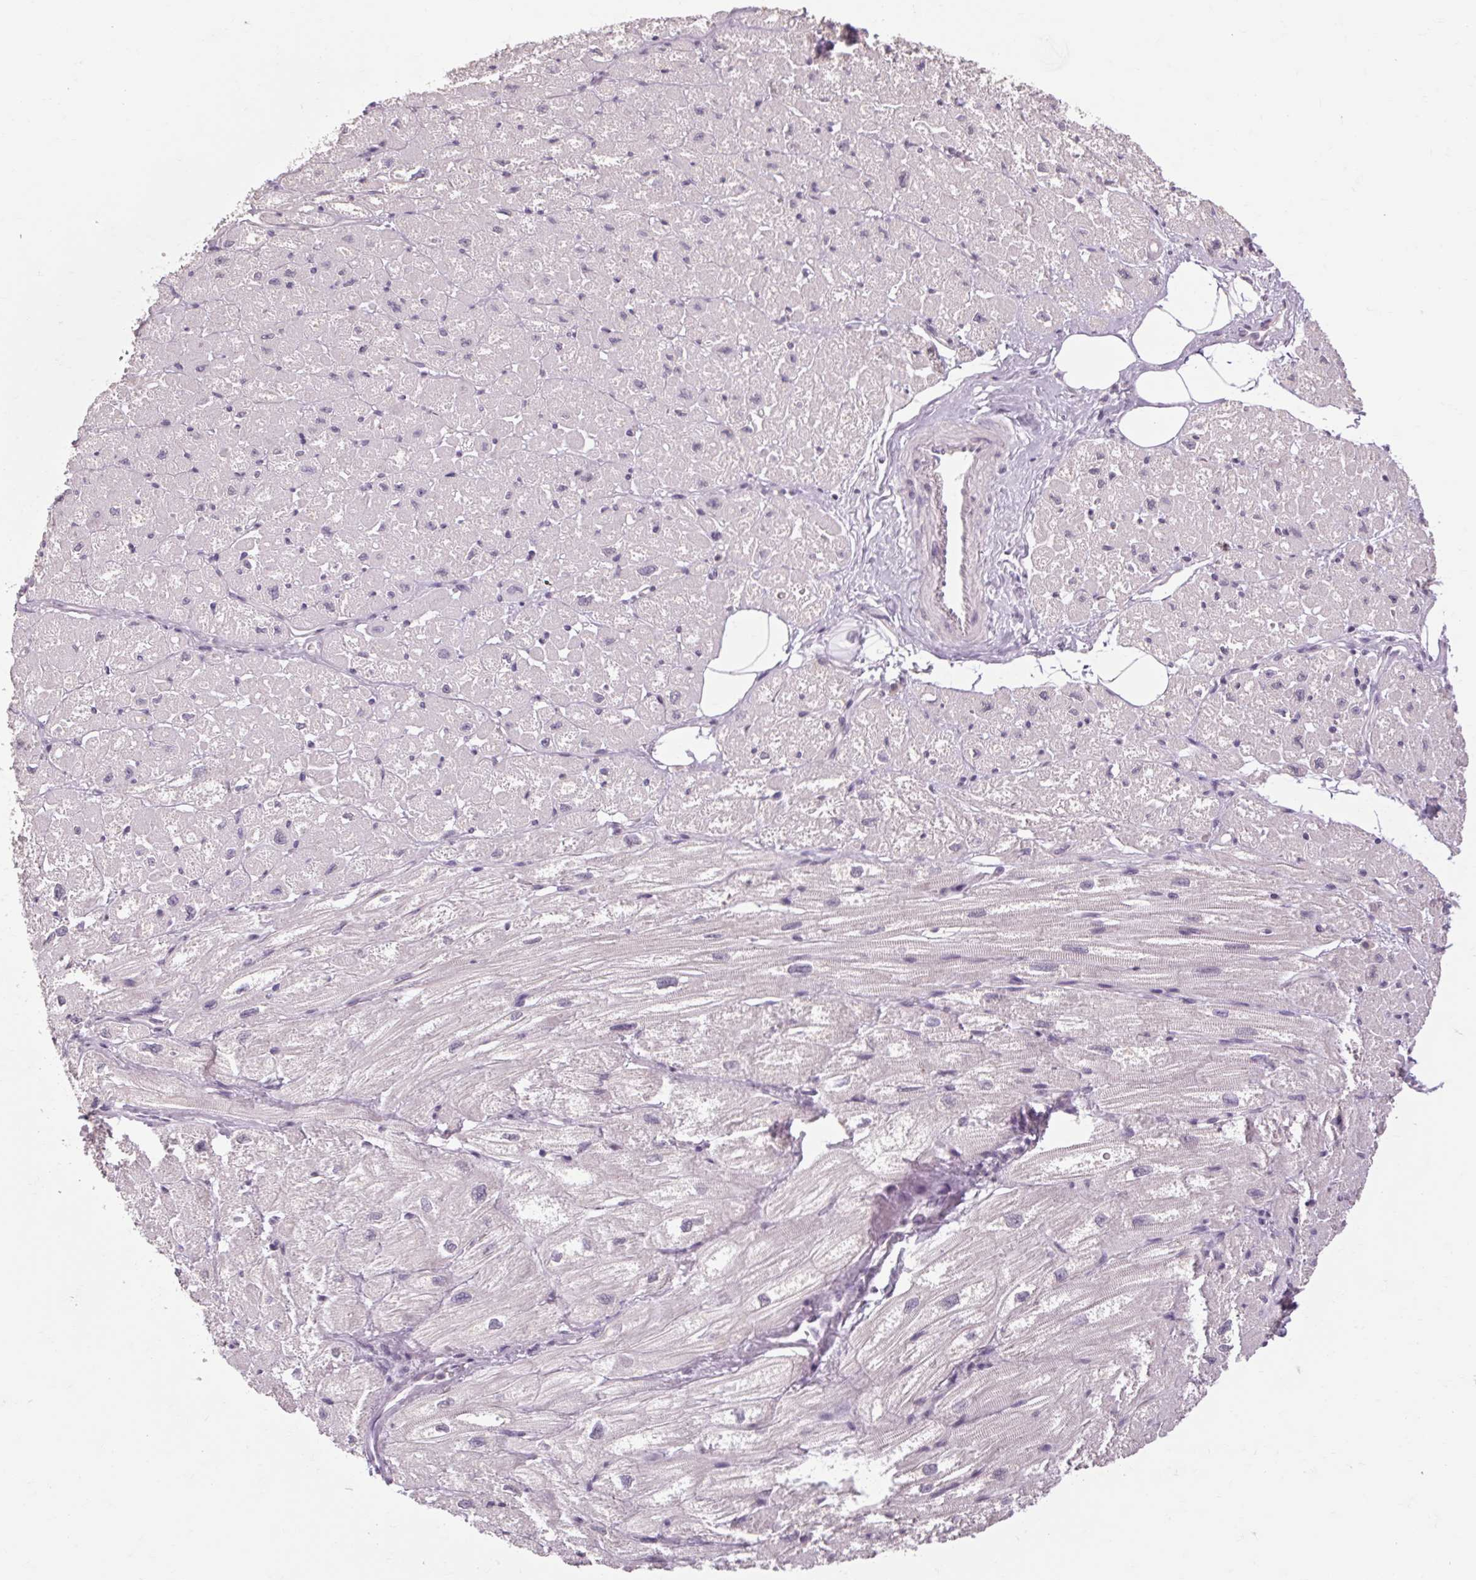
{"staining": {"intensity": "negative", "quantity": "none", "location": "none"}, "tissue": "heart muscle", "cell_type": "Cardiomyocytes", "image_type": "normal", "snomed": [{"axis": "morphology", "description": "Normal tissue, NOS"}, {"axis": "topography", "description": "Heart"}], "caption": "The micrograph exhibits no staining of cardiomyocytes in unremarkable heart muscle. (Immunohistochemistry (ihc), brightfield microscopy, high magnification).", "gene": "POMC", "patient": {"sex": "female", "age": 62}}